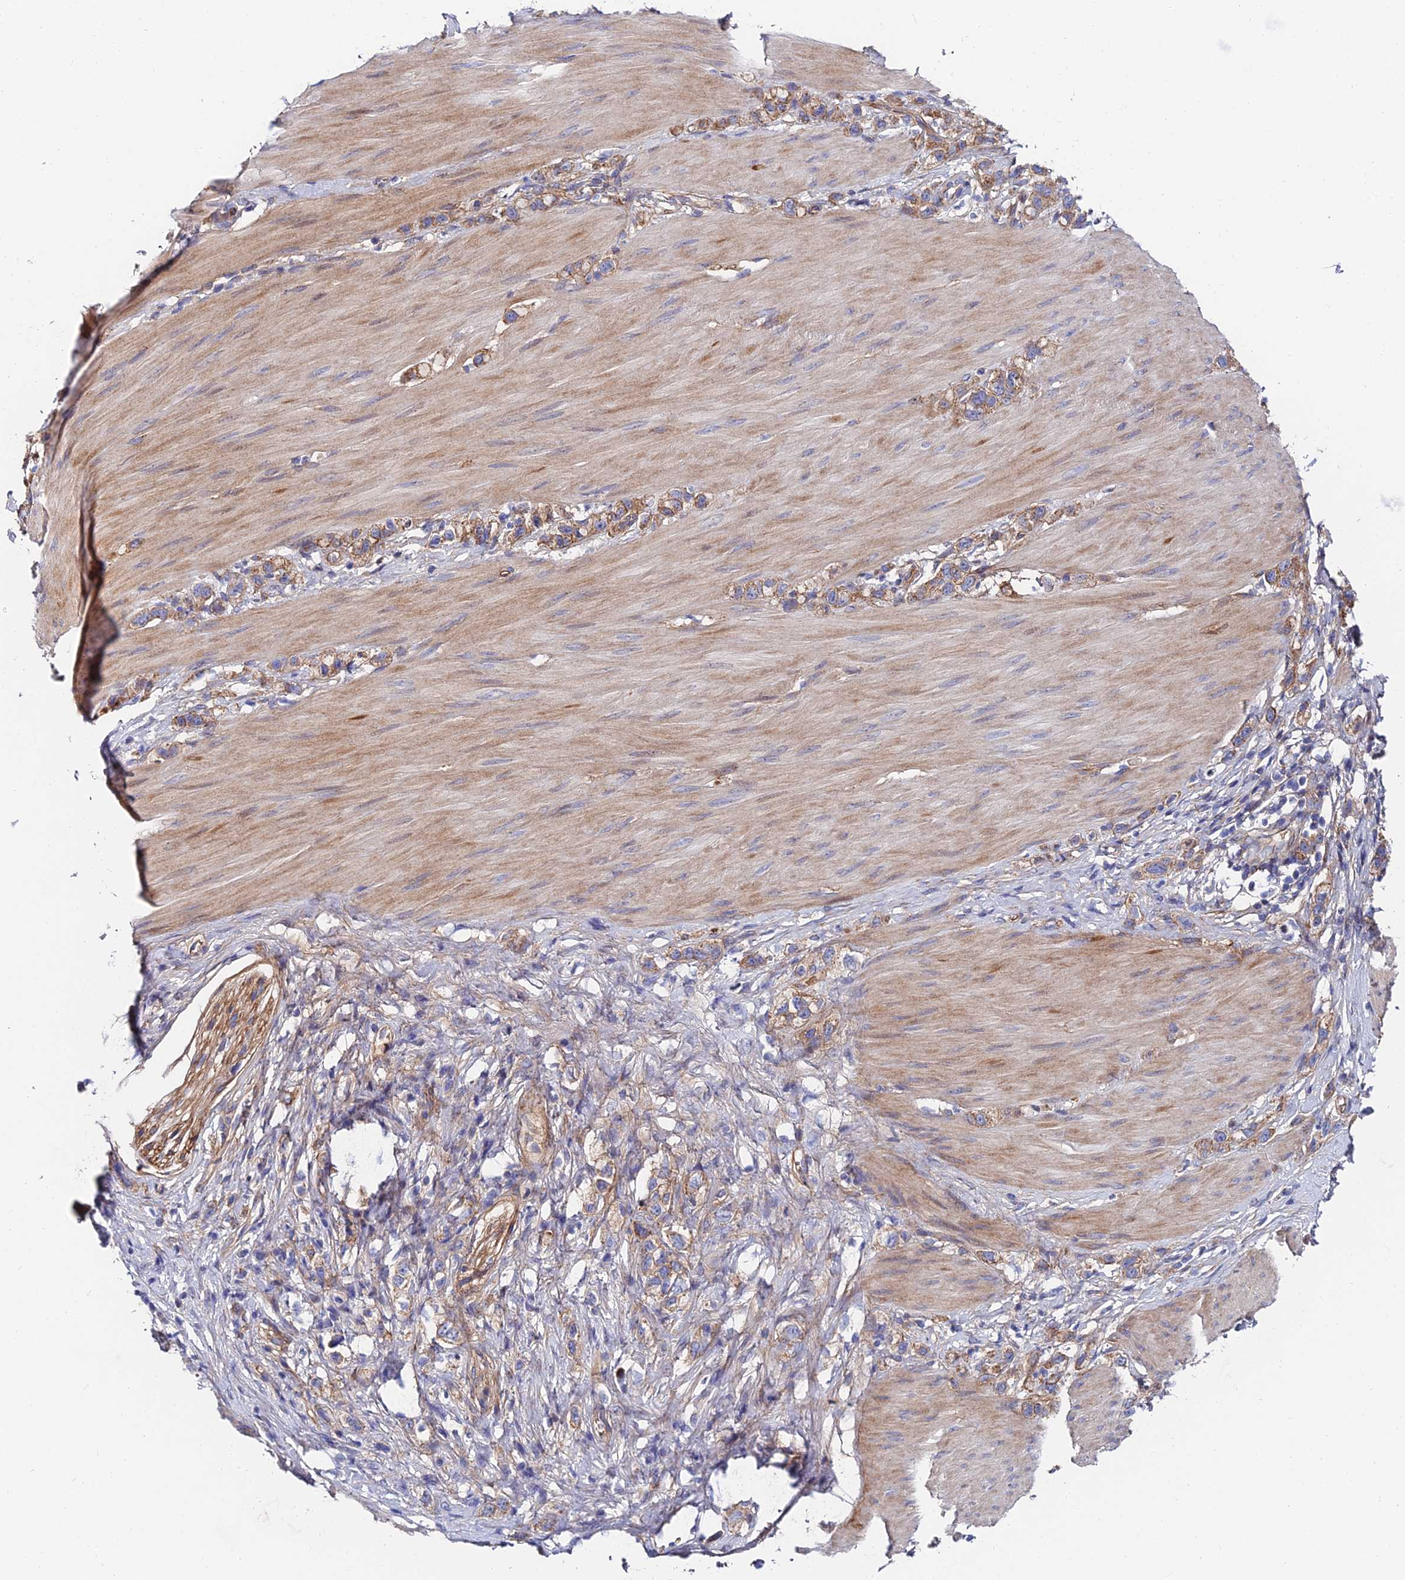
{"staining": {"intensity": "moderate", "quantity": ">75%", "location": "cytoplasmic/membranous"}, "tissue": "stomach cancer", "cell_type": "Tumor cells", "image_type": "cancer", "snomed": [{"axis": "morphology", "description": "Adenocarcinoma, NOS"}, {"axis": "topography", "description": "Stomach"}], "caption": "Adenocarcinoma (stomach) tissue exhibits moderate cytoplasmic/membranous positivity in approximately >75% of tumor cells, visualized by immunohistochemistry.", "gene": "ADGRF3", "patient": {"sex": "female", "age": 65}}